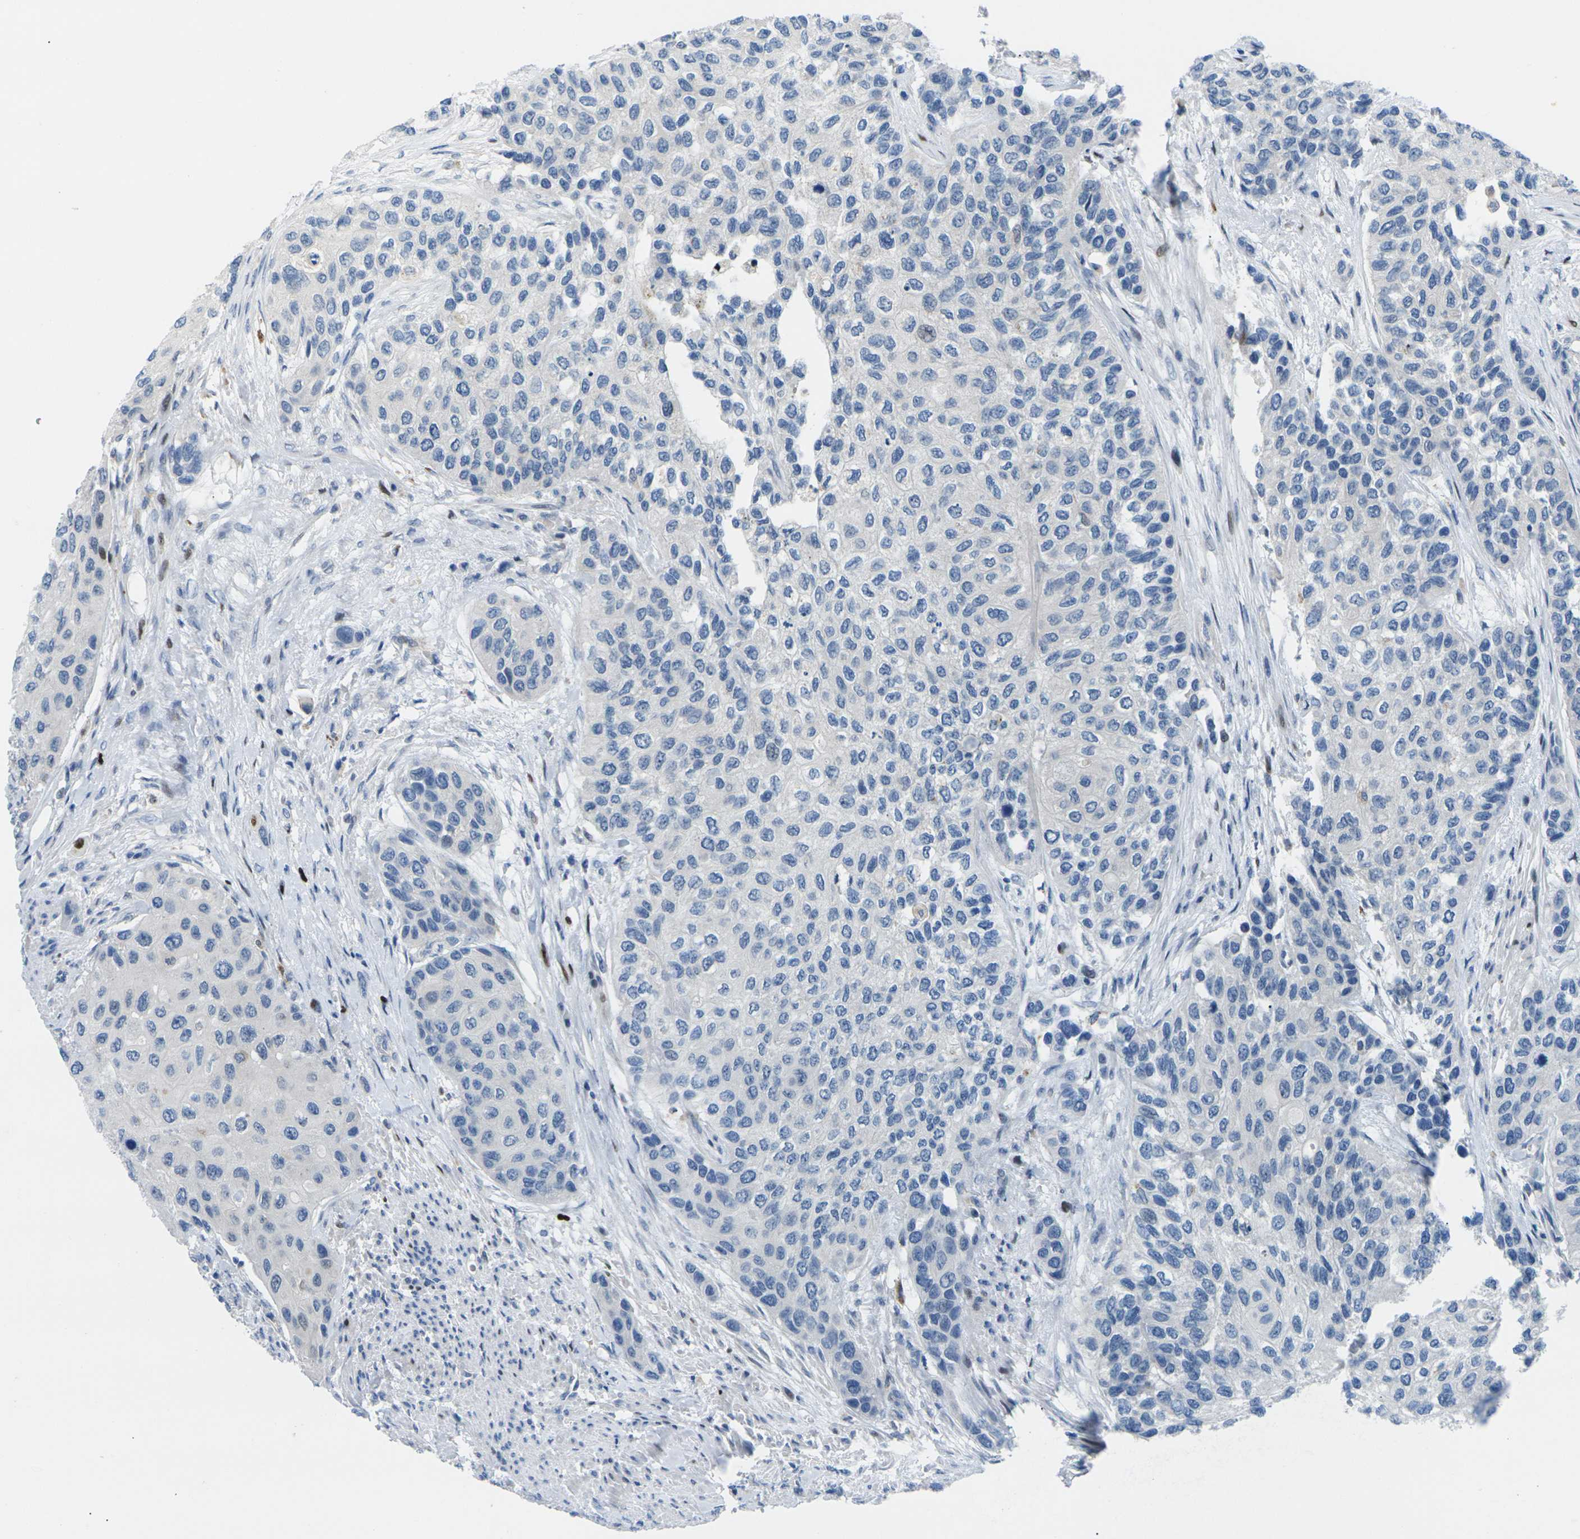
{"staining": {"intensity": "negative", "quantity": "none", "location": "none"}, "tissue": "urothelial cancer", "cell_type": "Tumor cells", "image_type": "cancer", "snomed": [{"axis": "morphology", "description": "Urothelial carcinoma, High grade"}, {"axis": "topography", "description": "Urinary bladder"}], "caption": "Urothelial carcinoma (high-grade) was stained to show a protein in brown. There is no significant positivity in tumor cells.", "gene": "RPS6KA3", "patient": {"sex": "female", "age": 56}}